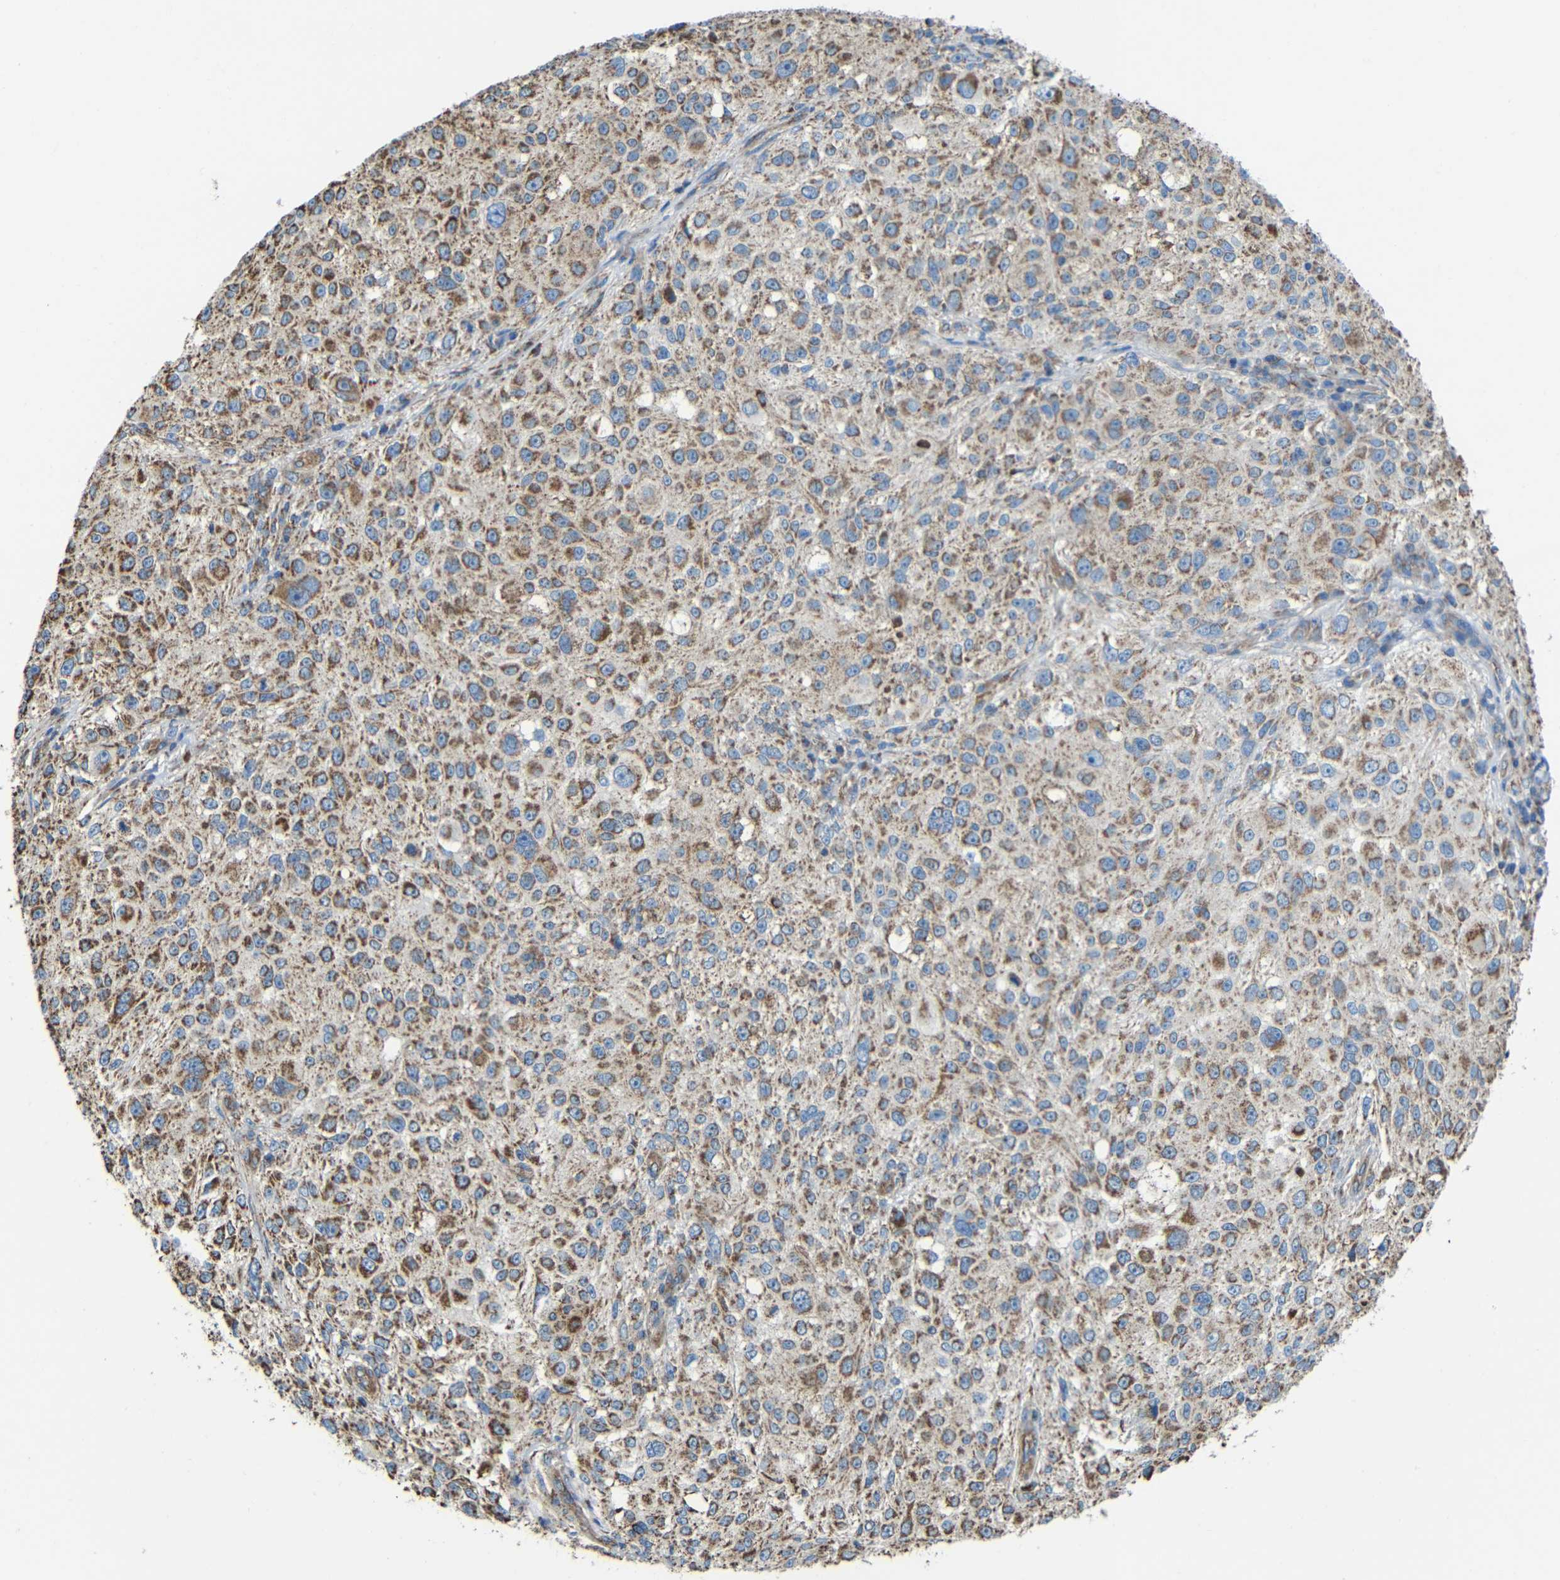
{"staining": {"intensity": "moderate", "quantity": ">75%", "location": "cytoplasmic/membranous"}, "tissue": "melanoma", "cell_type": "Tumor cells", "image_type": "cancer", "snomed": [{"axis": "morphology", "description": "Necrosis, NOS"}, {"axis": "morphology", "description": "Malignant melanoma, NOS"}, {"axis": "topography", "description": "Skin"}], "caption": "Tumor cells show medium levels of moderate cytoplasmic/membranous staining in approximately >75% of cells in human melanoma. Nuclei are stained in blue.", "gene": "INTS6L", "patient": {"sex": "female", "age": 87}}